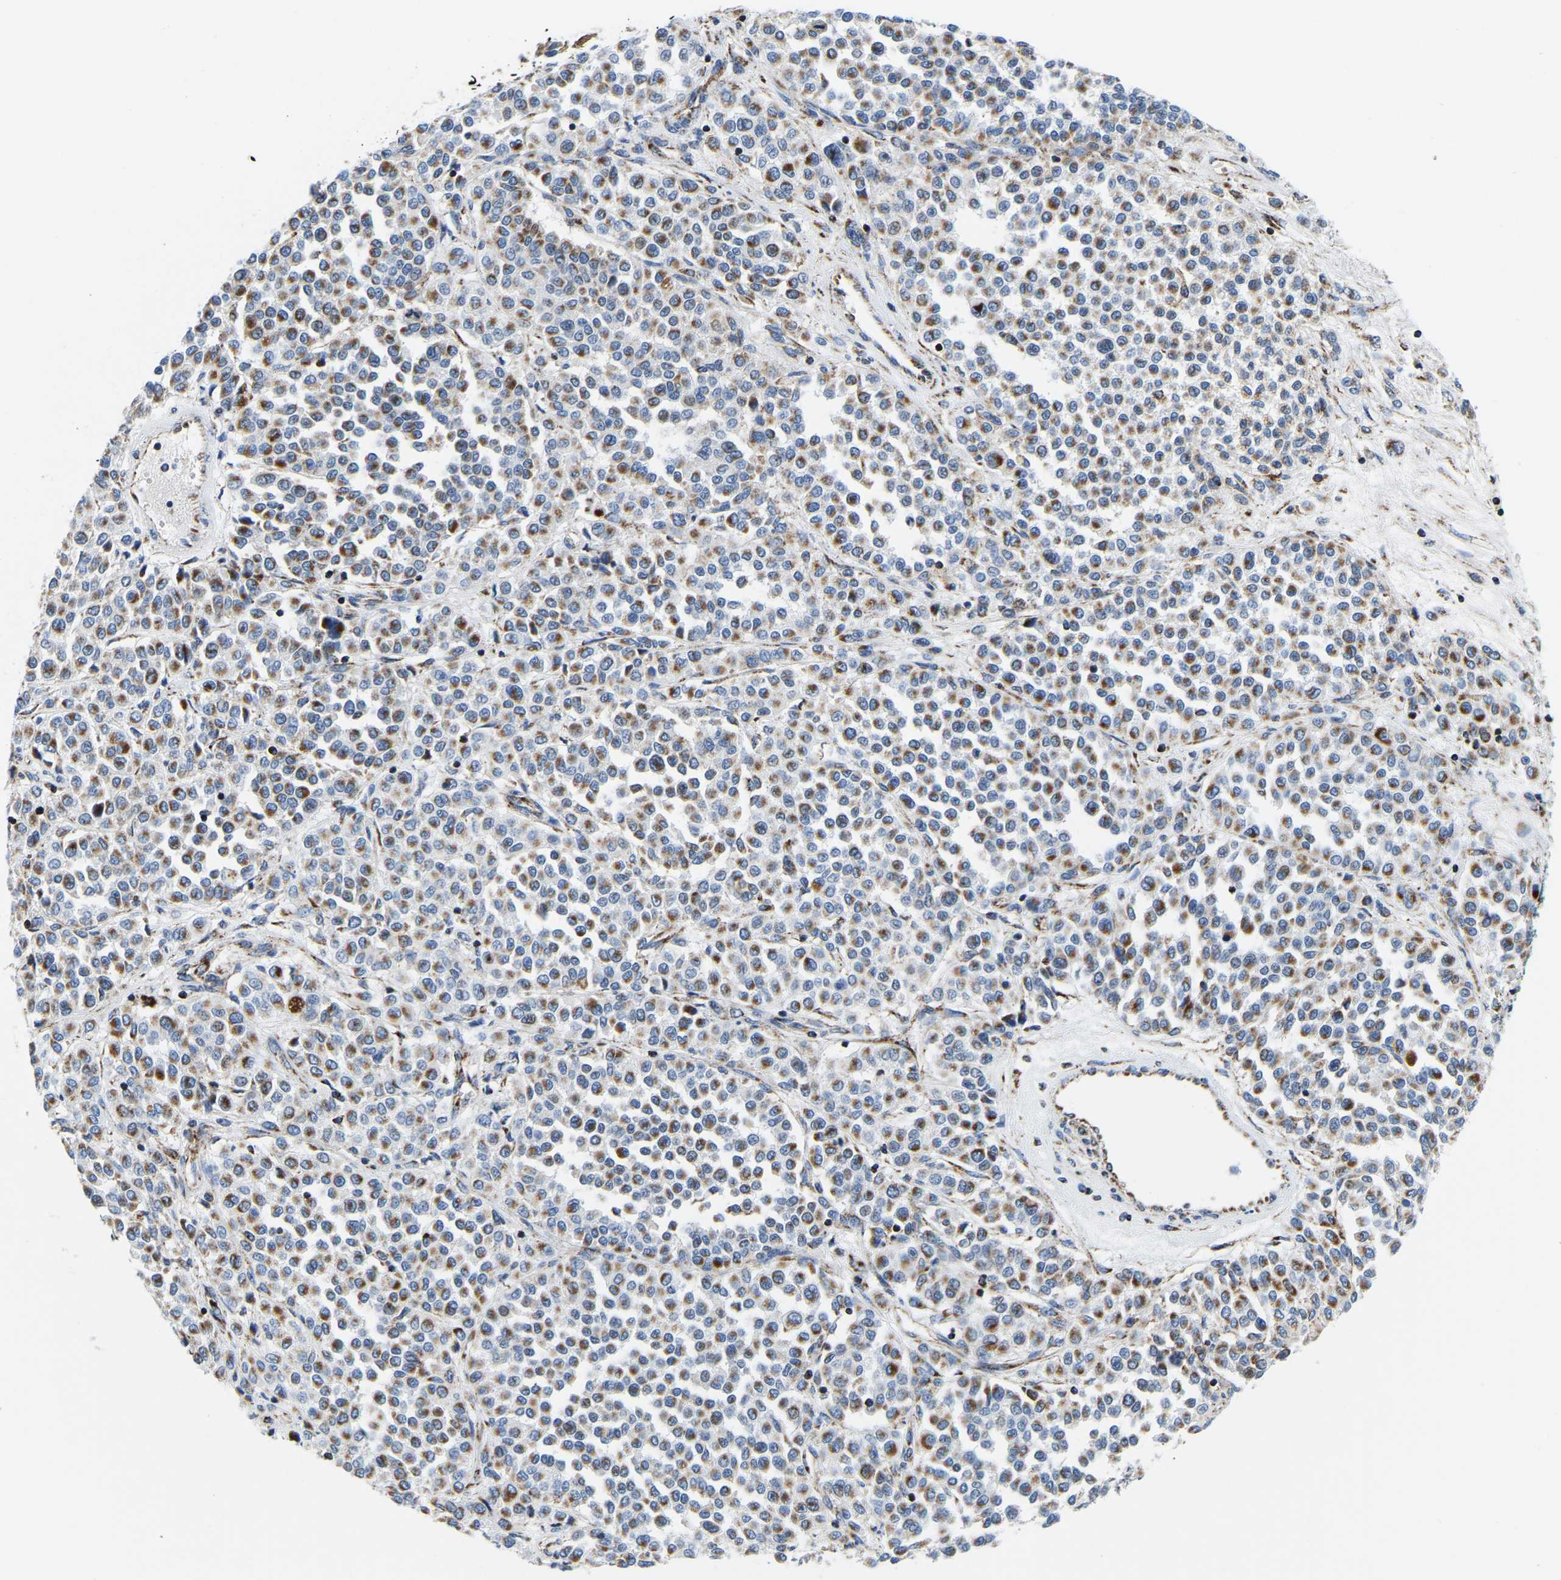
{"staining": {"intensity": "moderate", "quantity": "25%-75%", "location": "cytoplasmic/membranous"}, "tissue": "melanoma", "cell_type": "Tumor cells", "image_type": "cancer", "snomed": [{"axis": "morphology", "description": "Malignant melanoma, Metastatic site"}, {"axis": "topography", "description": "Pancreas"}], "caption": "Malignant melanoma (metastatic site) stained with a protein marker demonstrates moderate staining in tumor cells.", "gene": "SFXN1", "patient": {"sex": "female", "age": 30}}